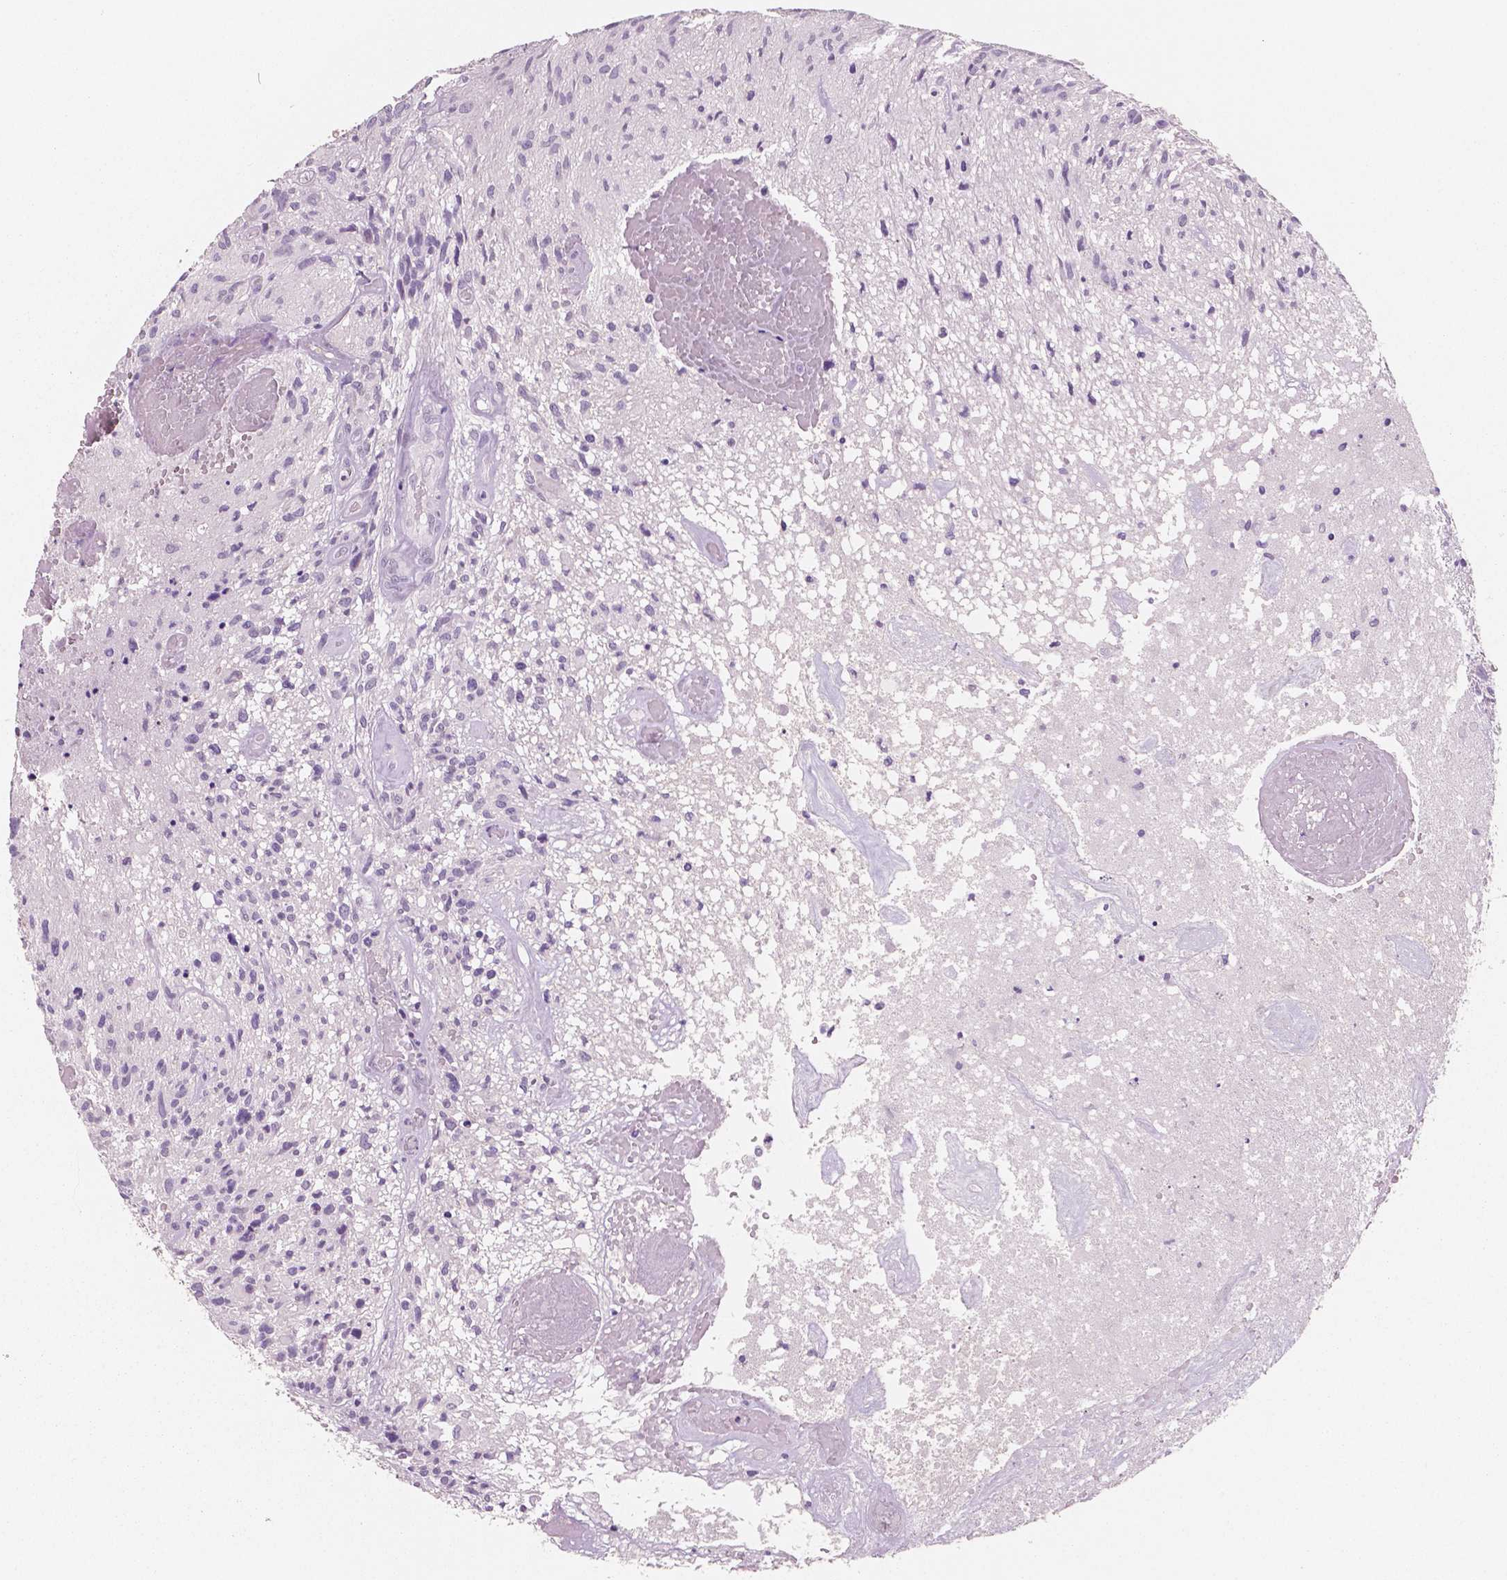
{"staining": {"intensity": "negative", "quantity": "none", "location": "none"}, "tissue": "glioma", "cell_type": "Tumor cells", "image_type": "cancer", "snomed": [{"axis": "morphology", "description": "Glioma, malignant, High grade"}, {"axis": "topography", "description": "Brain"}], "caption": "Immunohistochemistry histopathology image of neoplastic tissue: malignant glioma (high-grade) stained with DAB (3,3'-diaminobenzidine) reveals no significant protein positivity in tumor cells. (Brightfield microscopy of DAB (3,3'-diaminobenzidine) IHC at high magnification).", "gene": "NECAB2", "patient": {"sex": "male", "age": 75}}